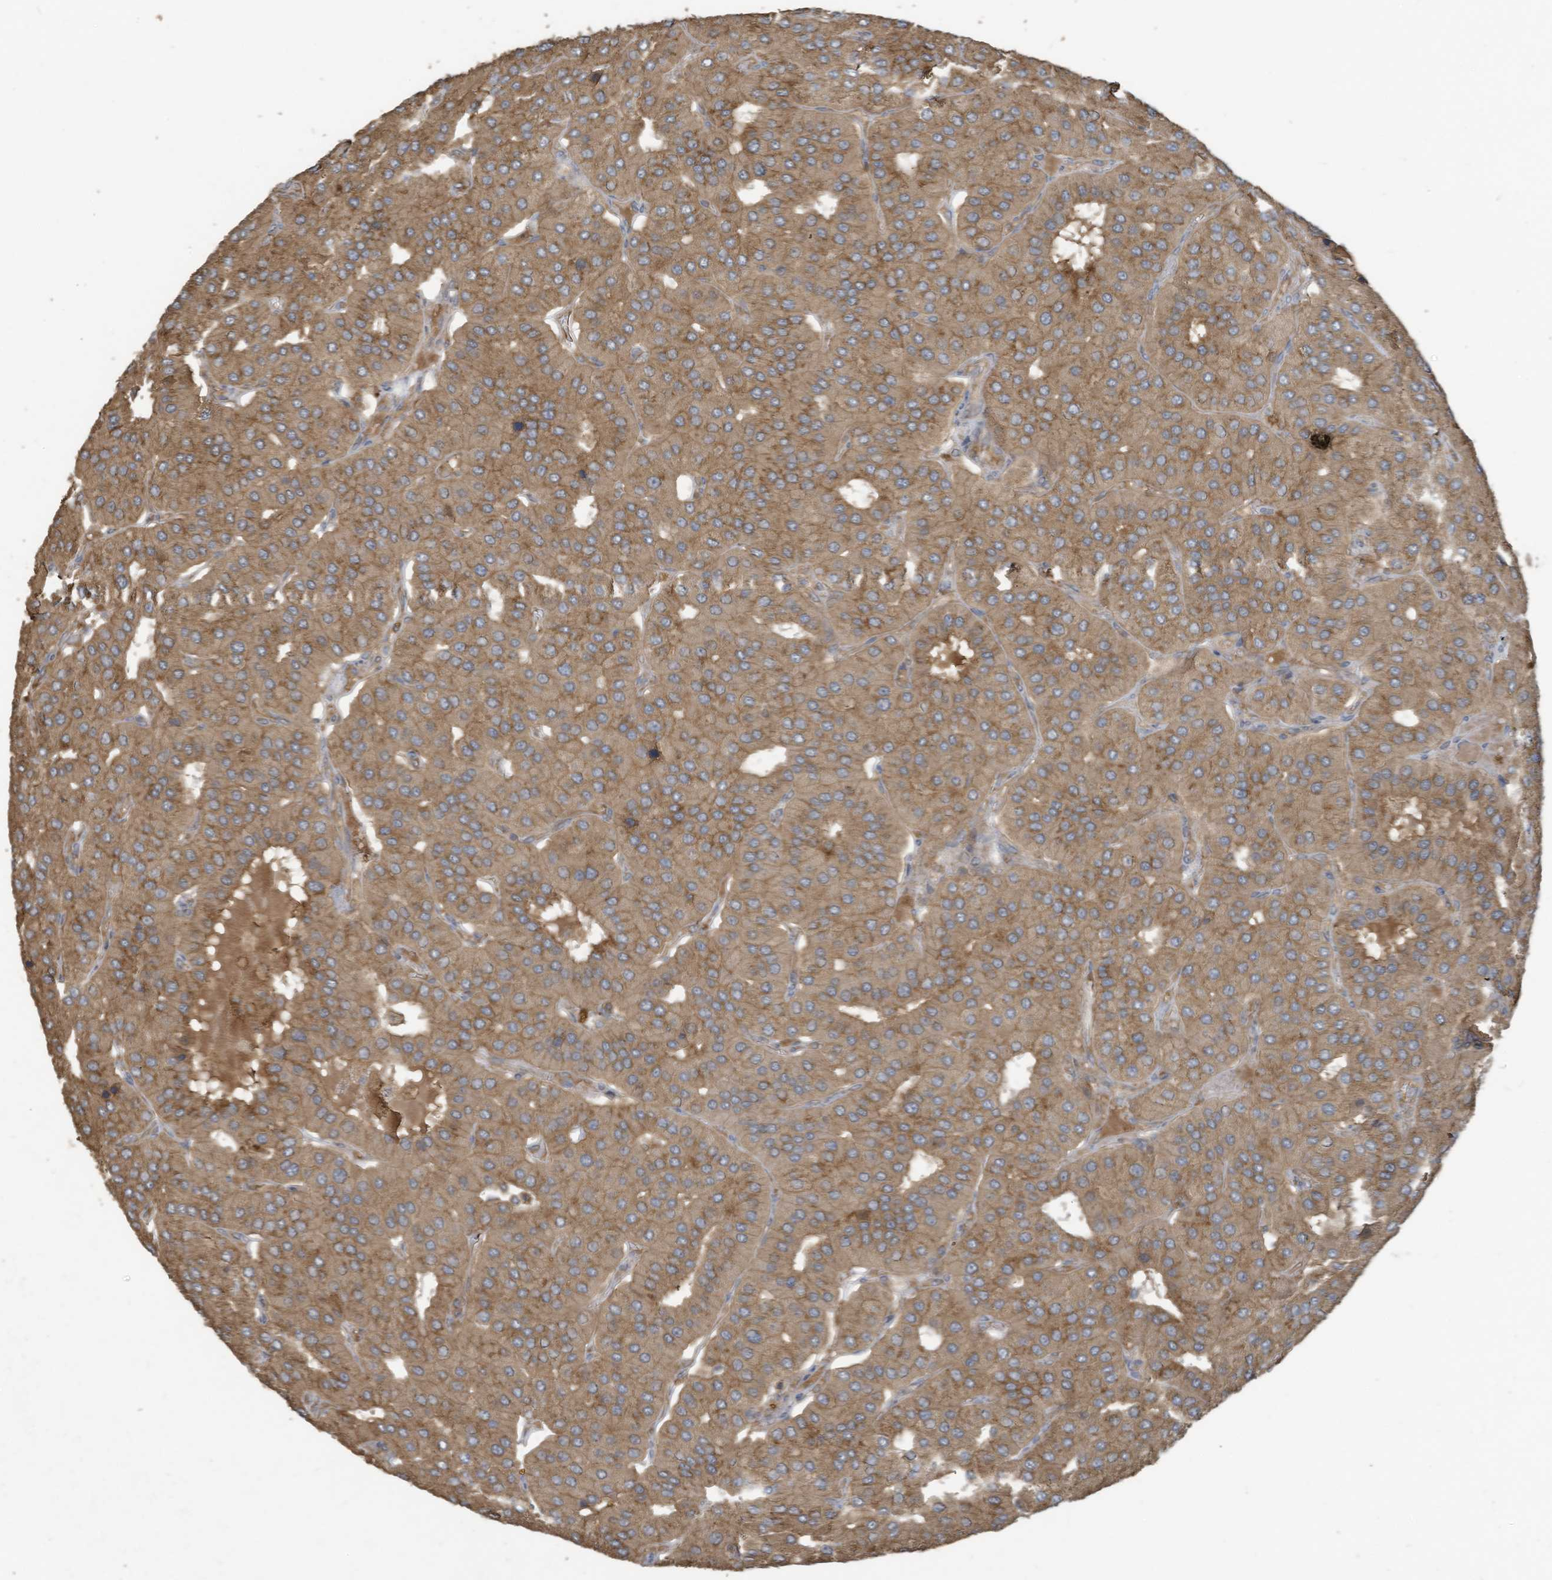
{"staining": {"intensity": "moderate", "quantity": ">75%", "location": "cytoplasmic/membranous"}, "tissue": "parathyroid gland", "cell_type": "Glandular cells", "image_type": "normal", "snomed": [{"axis": "morphology", "description": "Normal tissue, NOS"}, {"axis": "morphology", "description": "Adenoma, NOS"}, {"axis": "topography", "description": "Parathyroid gland"}], "caption": "Immunohistochemistry (IHC) histopathology image of normal parathyroid gland stained for a protein (brown), which displays medium levels of moderate cytoplasmic/membranous staining in about >75% of glandular cells.", "gene": "COX10", "patient": {"sex": "female", "age": 86}}